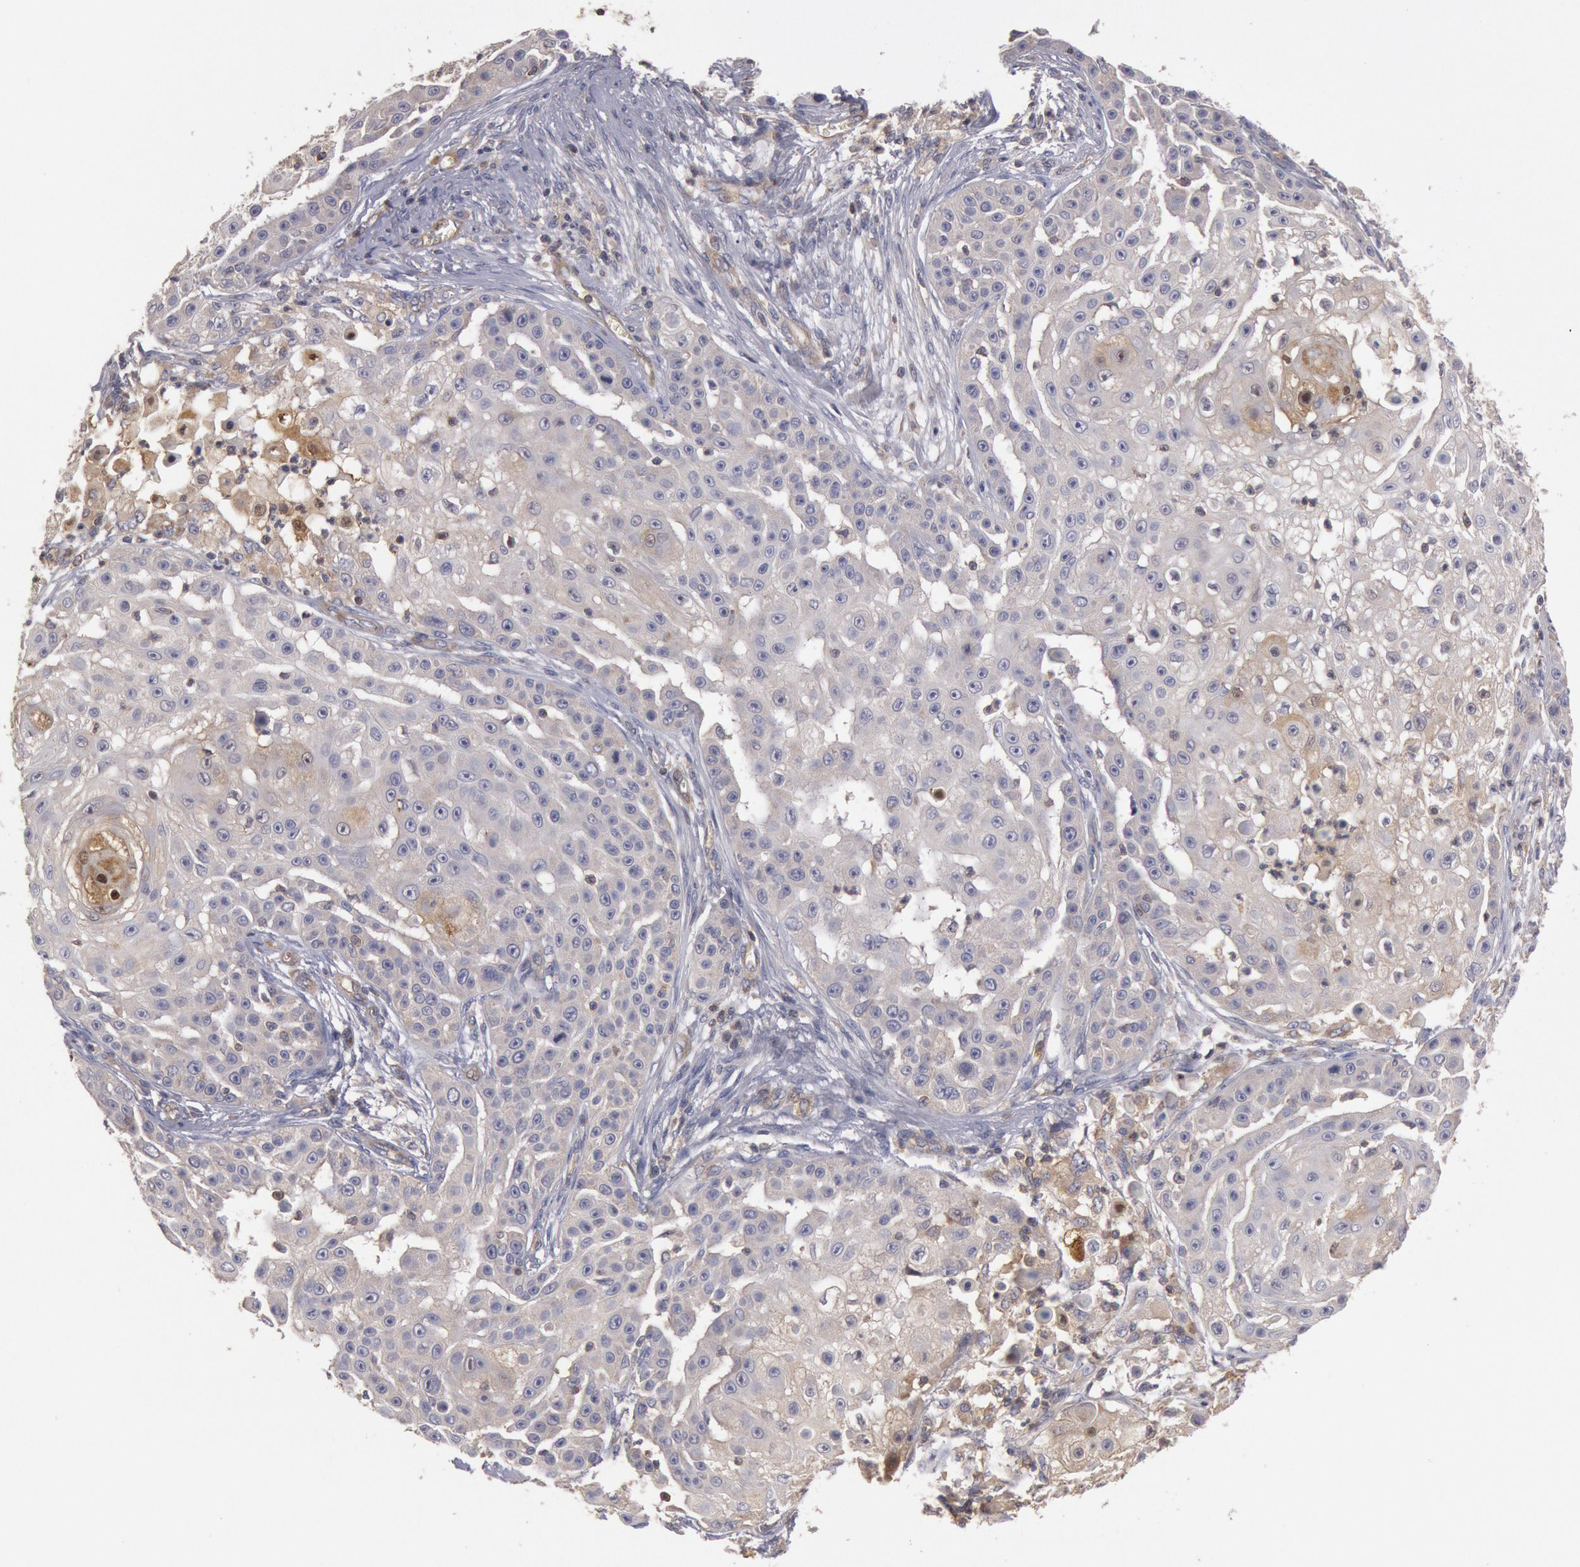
{"staining": {"intensity": "negative", "quantity": "none", "location": "none"}, "tissue": "skin cancer", "cell_type": "Tumor cells", "image_type": "cancer", "snomed": [{"axis": "morphology", "description": "Squamous cell carcinoma, NOS"}, {"axis": "topography", "description": "Skin"}], "caption": "DAB (3,3'-diaminobenzidine) immunohistochemical staining of squamous cell carcinoma (skin) shows no significant staining in tumor cells. The staining is performed using DAB (3,3'-diaminobenzidine) brown chromogen with nuclei counter-stained in using hematoxylin.", "gene": "PIK3R1", "patient": {"sex": "female", "age": 57}}